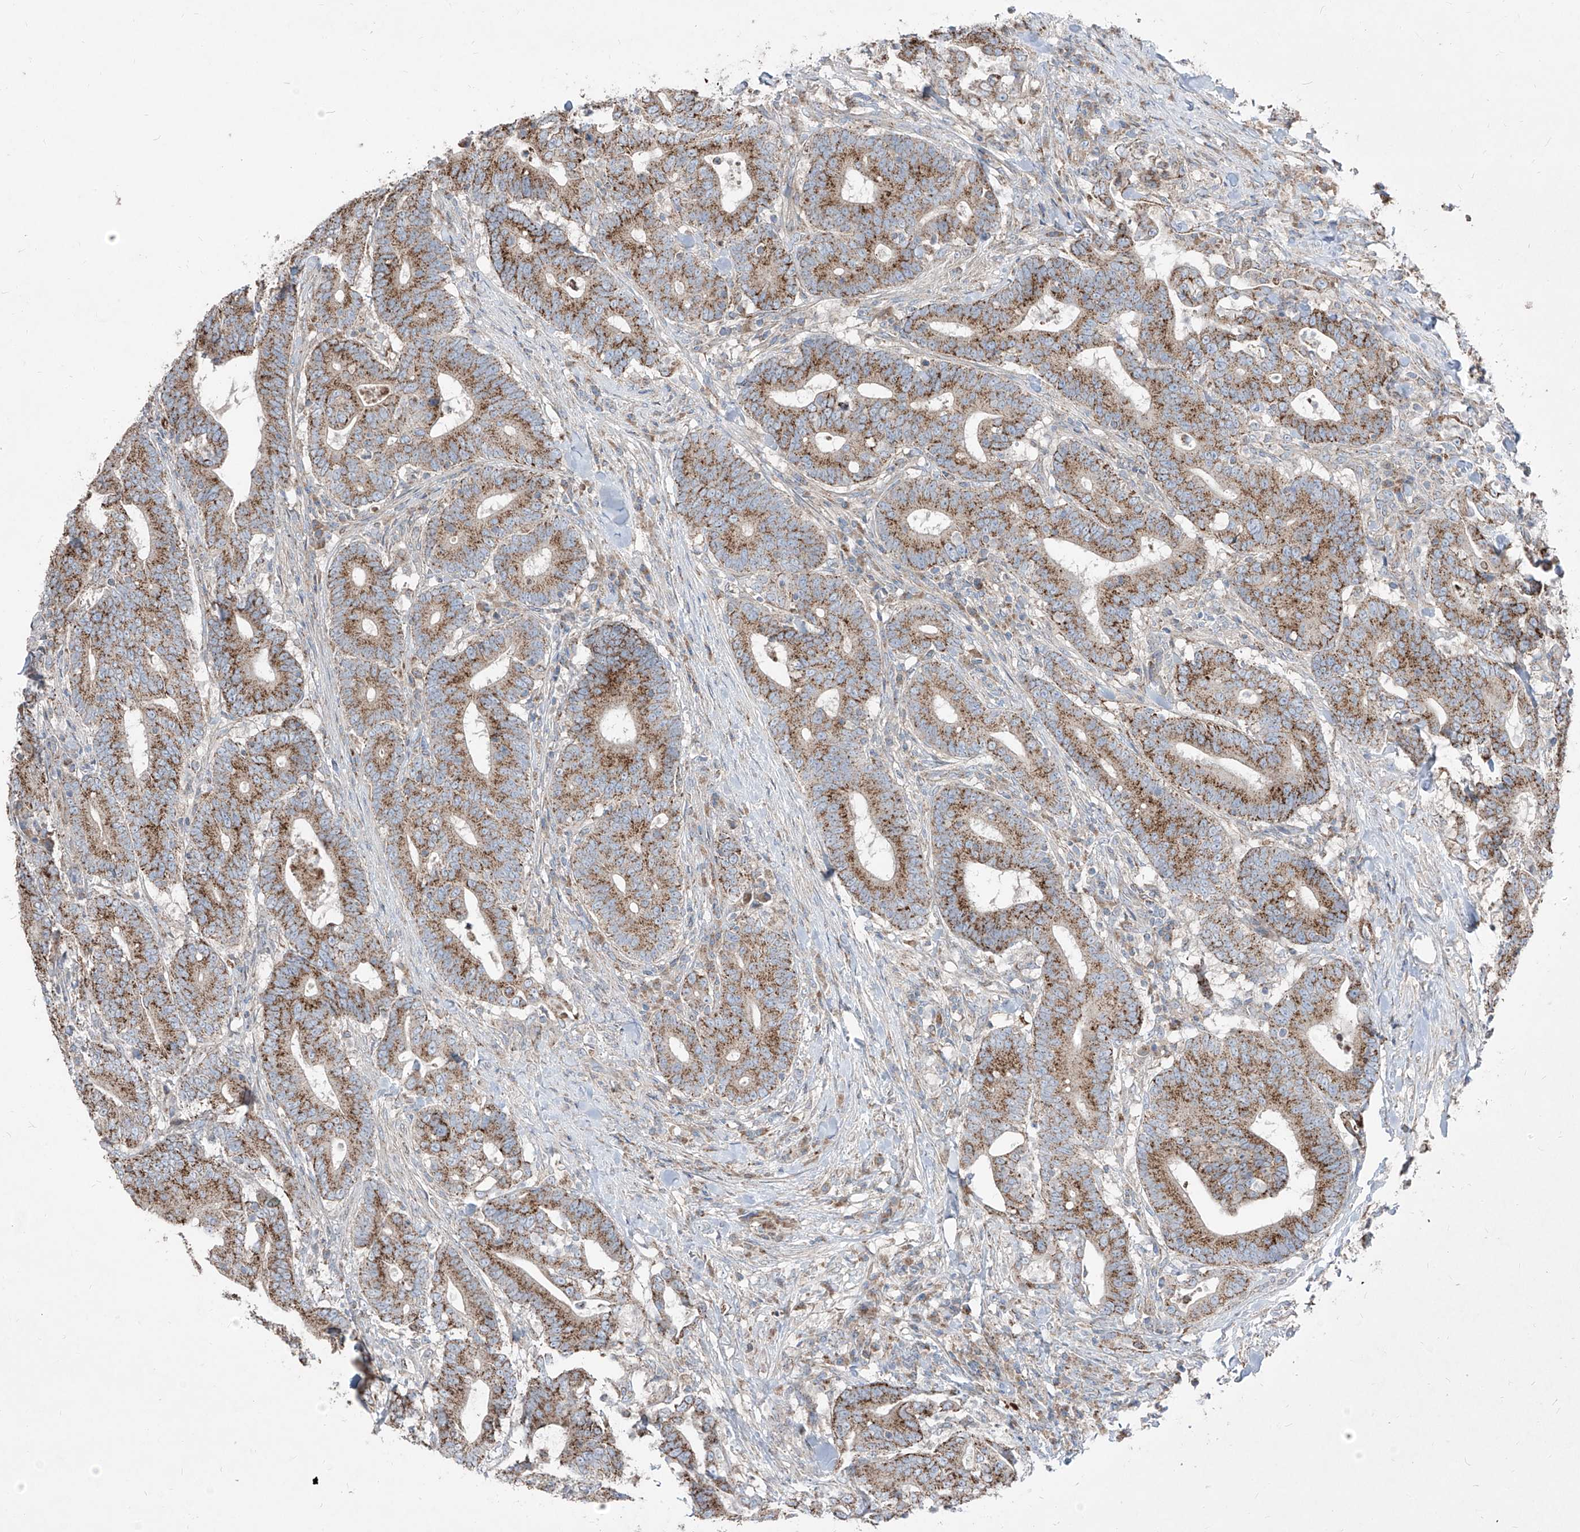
{"staining": {"intensity": "moderate", "quantity": ">75%", "location": "cytoplasmic/membranous"}, "tissue": "colorectal cancer", "cell_type": "Tumor cells", "image_type": "cancer", "snomed": [{"axis": "morphology", "description": "Adenocarcinoma, NOS"}, {"axis": "topography", "description": "Colon"}], "caption": "Protein staining by immunohistochemistry reveals moderate cytoplasmic/membranous positivity in approximately >75% of tumor cells in colorectal cancer.", "gene": "ABCD3", "patient": {"sex": "female", "age": 66}}